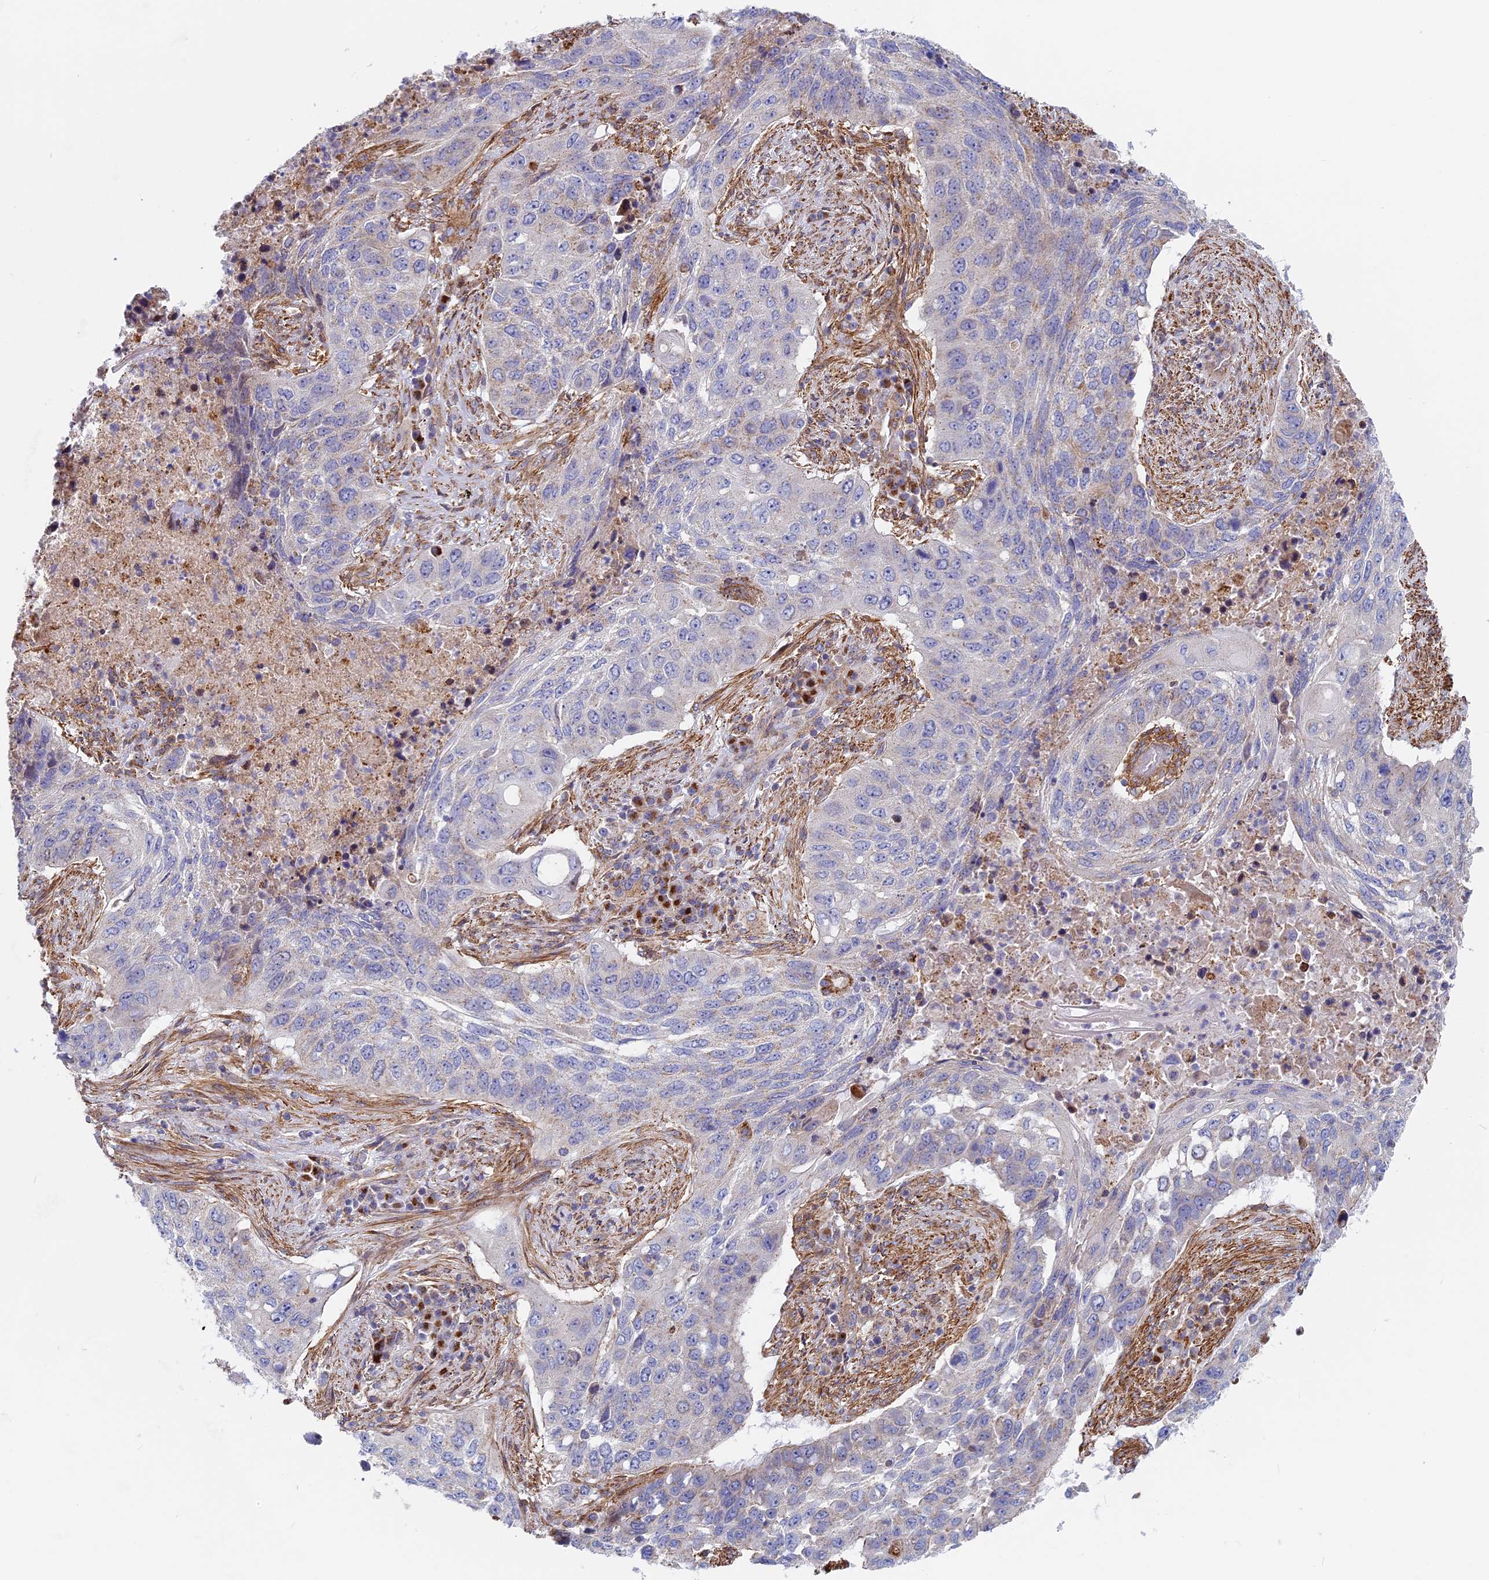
{"staining": {"intensity": "negative", "quantity": "none", "location": "none"}, "tissue": "lung cancer", "cell_type": "Tumor cells", "image_type": "cancer", "snomed": [{"axis": "morphology", "description": "Squamous cell carcinoma, NOS"}, {"axis": "topography", "description": "Lung"}], "caption": "An image of lung squamous cell carcinoma stained for a protein exhibits no brown staining in tumor cells.", "gene": "DDA1", "patient": {"sex": "female", "age": 63}}